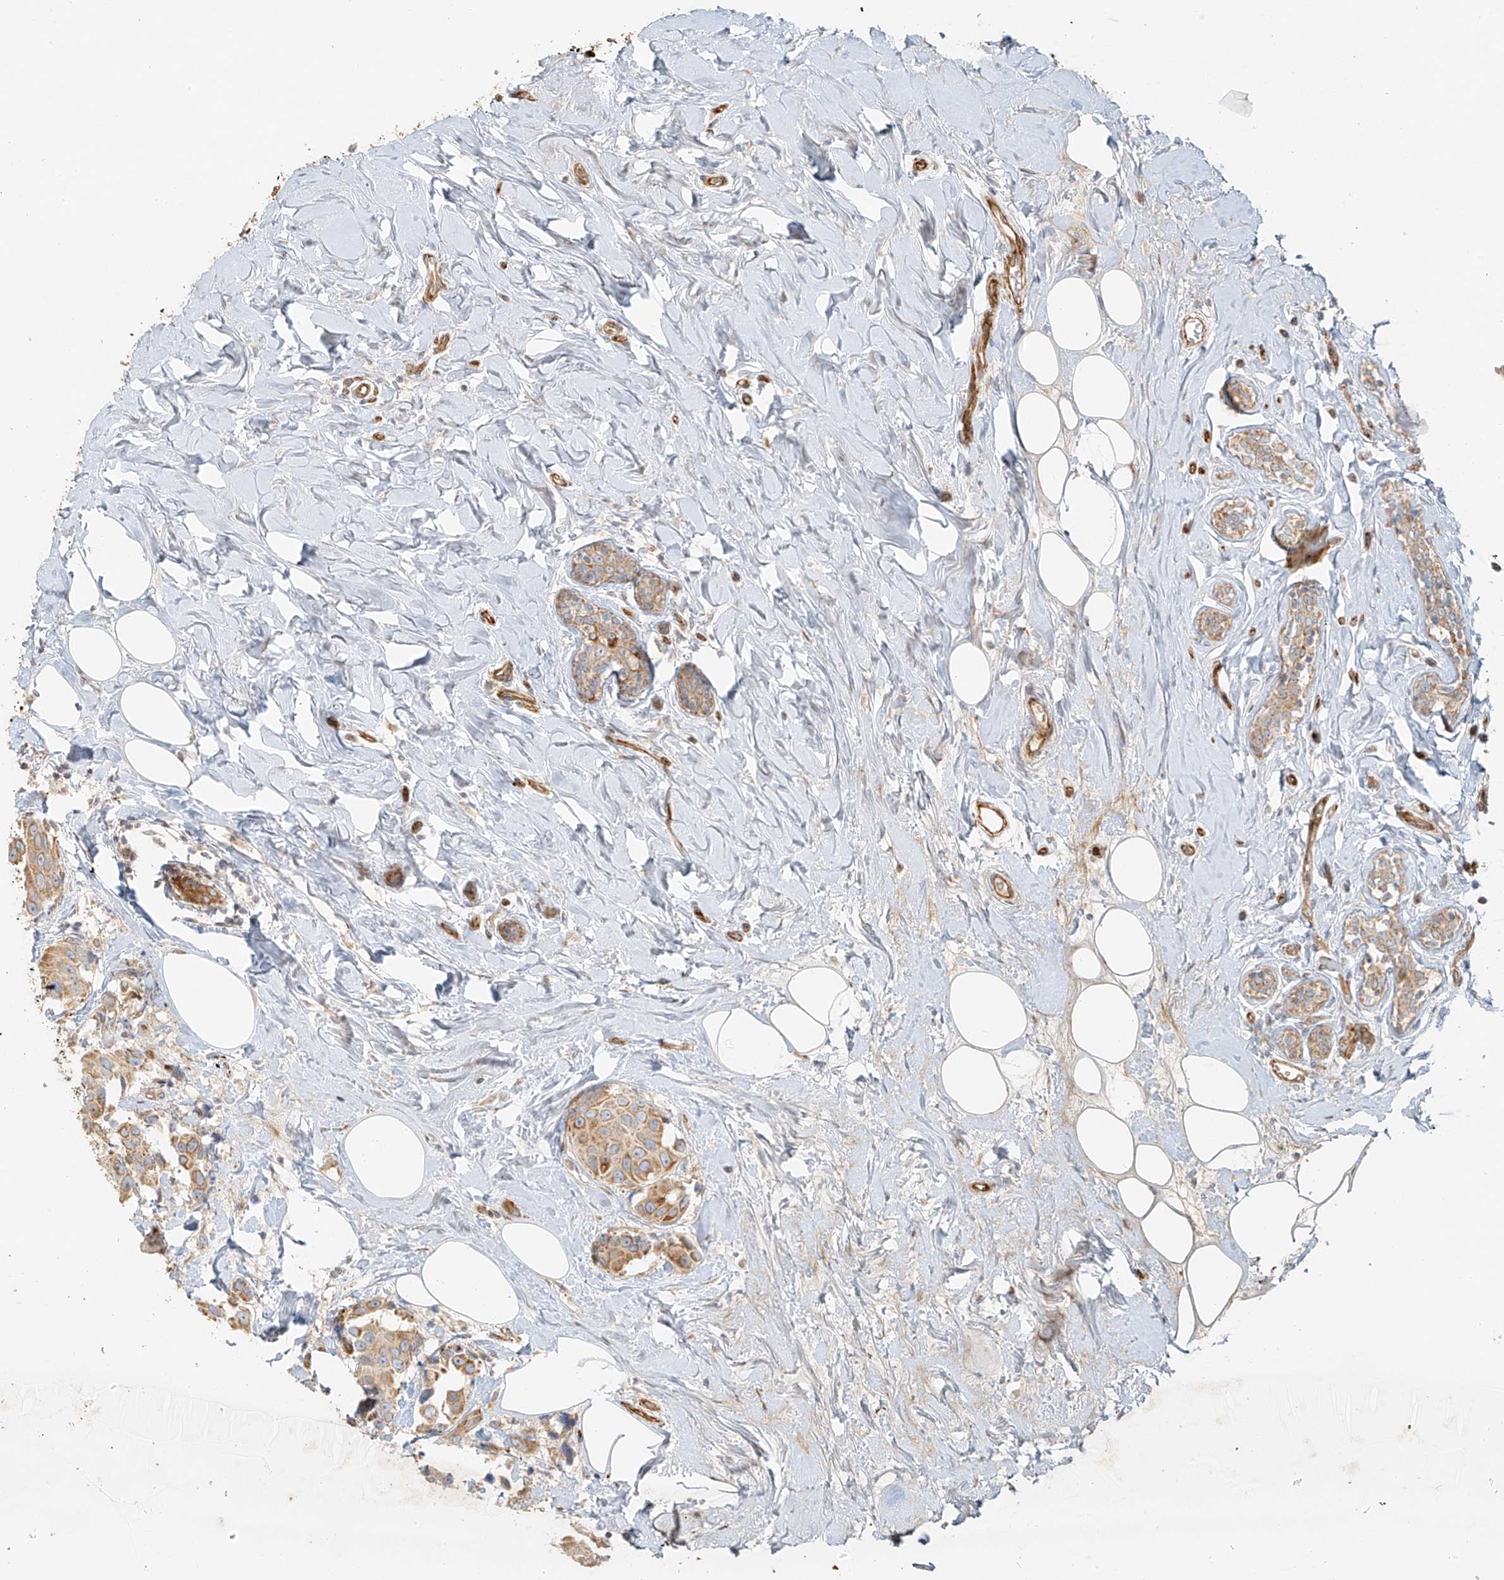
{"staining": {"intensity": "moderate", "quantity": ">75%", "location": "cytoplasmic/membranous"}, "tissue": "breast cancer", "cell_type": "Tumor cells", "image_type": "cancer", "snomed": [{"axis": "morphology", "description": "Normal tissue, NOS"}, {"axis": "morphology", "description": "Duct carcinoma"}, {"axis": "topography", "description": "Breast"}], "caption": "Breast cancer (intraductal carcinoma) stained for a protein (brown) demonstrates moderate cytoplasmic/membranous positive positivity in approximately >75% of tumor cells.", "gene": "MIPEP", "patient": {"sex": "female", "age": 39}}